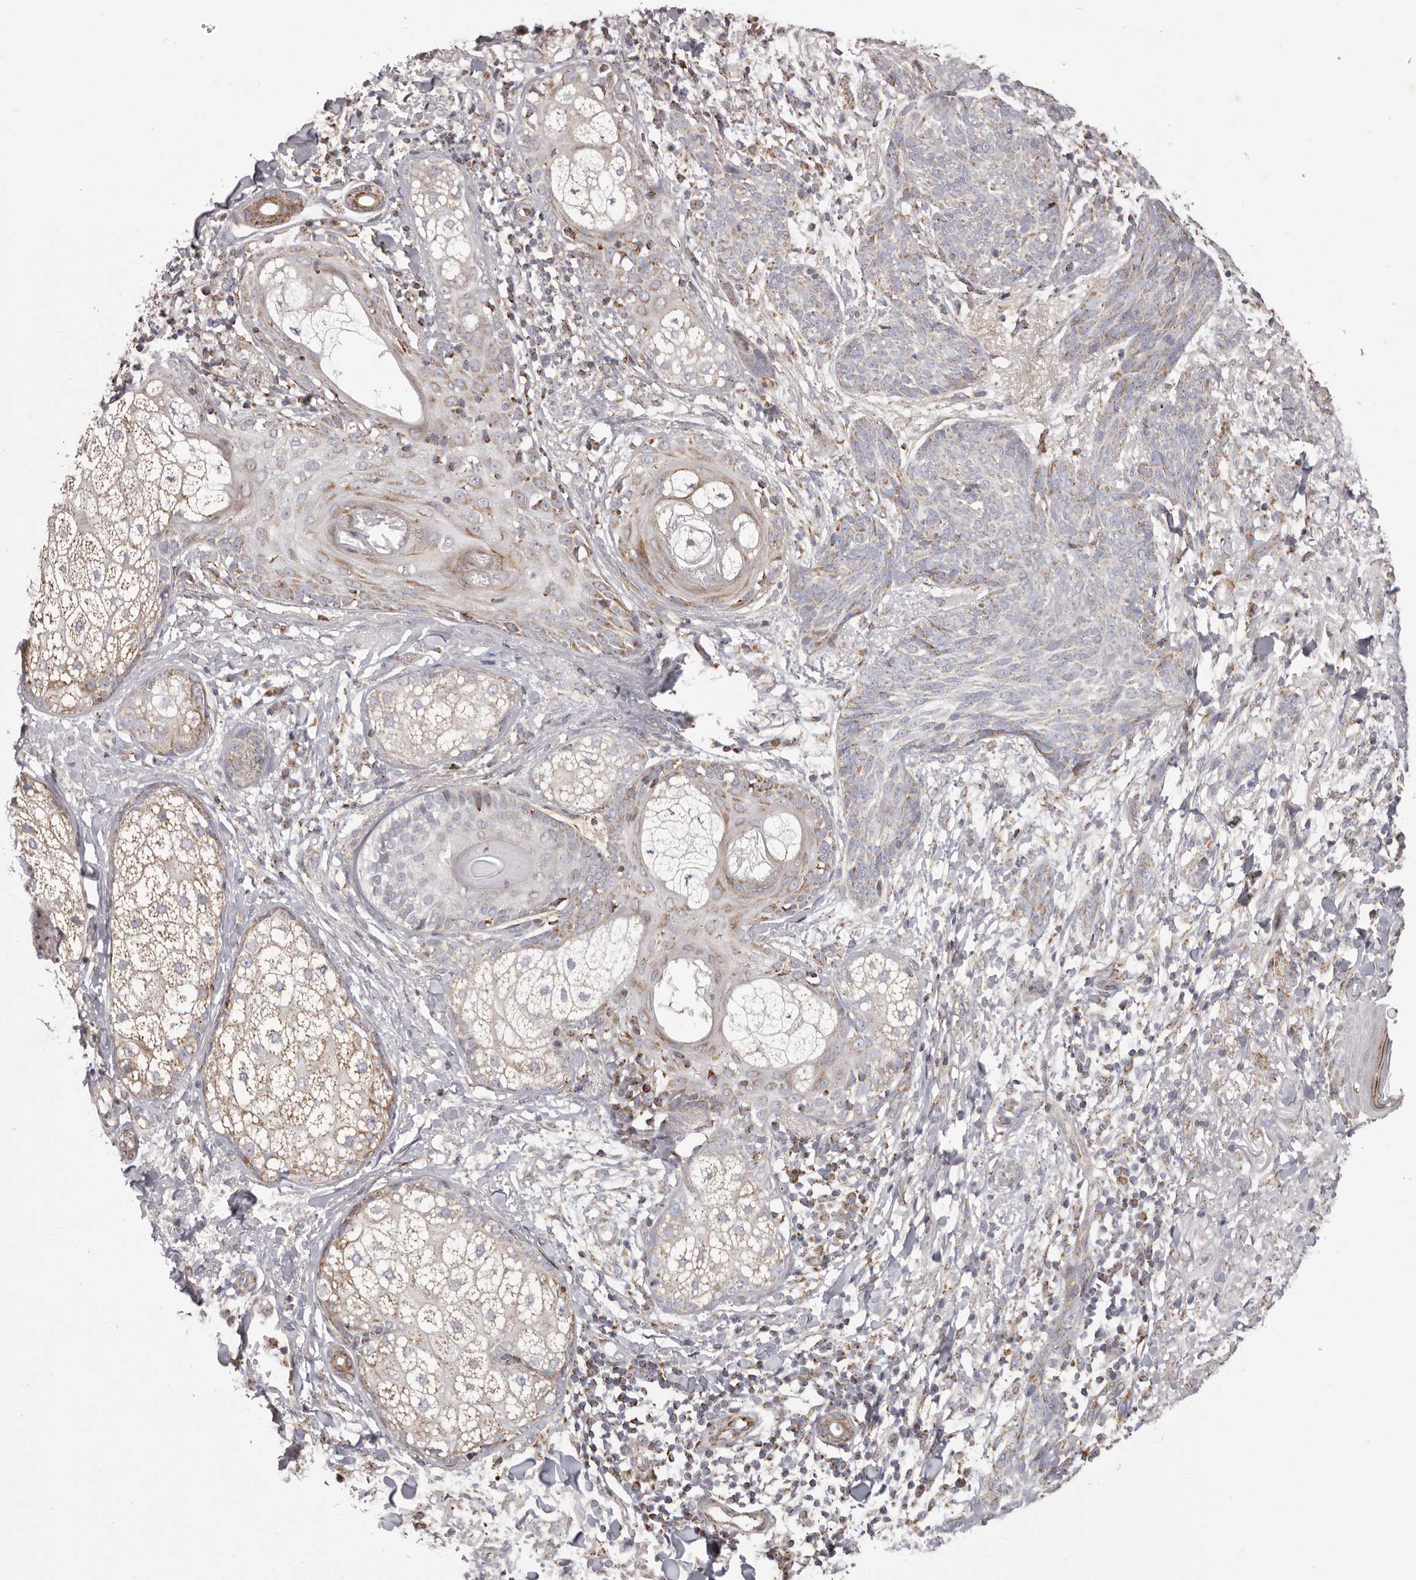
{"staining": {"intensity": "weak", "quantity": "<25%", "location": "cytoplasmic/membranous"}, "tissue": "skin cancer", "cell_type": "Tumor cells", "image_type": "cancer", "snomed": [{"axis": "morphology", "description": "Basal cell carcinoma"}, {"axis": "topography", "description": "Skin"}], "caption": "Photomicrograph shows no protein positivity in tumor cells of basal cell carcinoma (skin) tissue.", "gene": "CHRM2", "patient": {"sex": "male", "age": 85}}